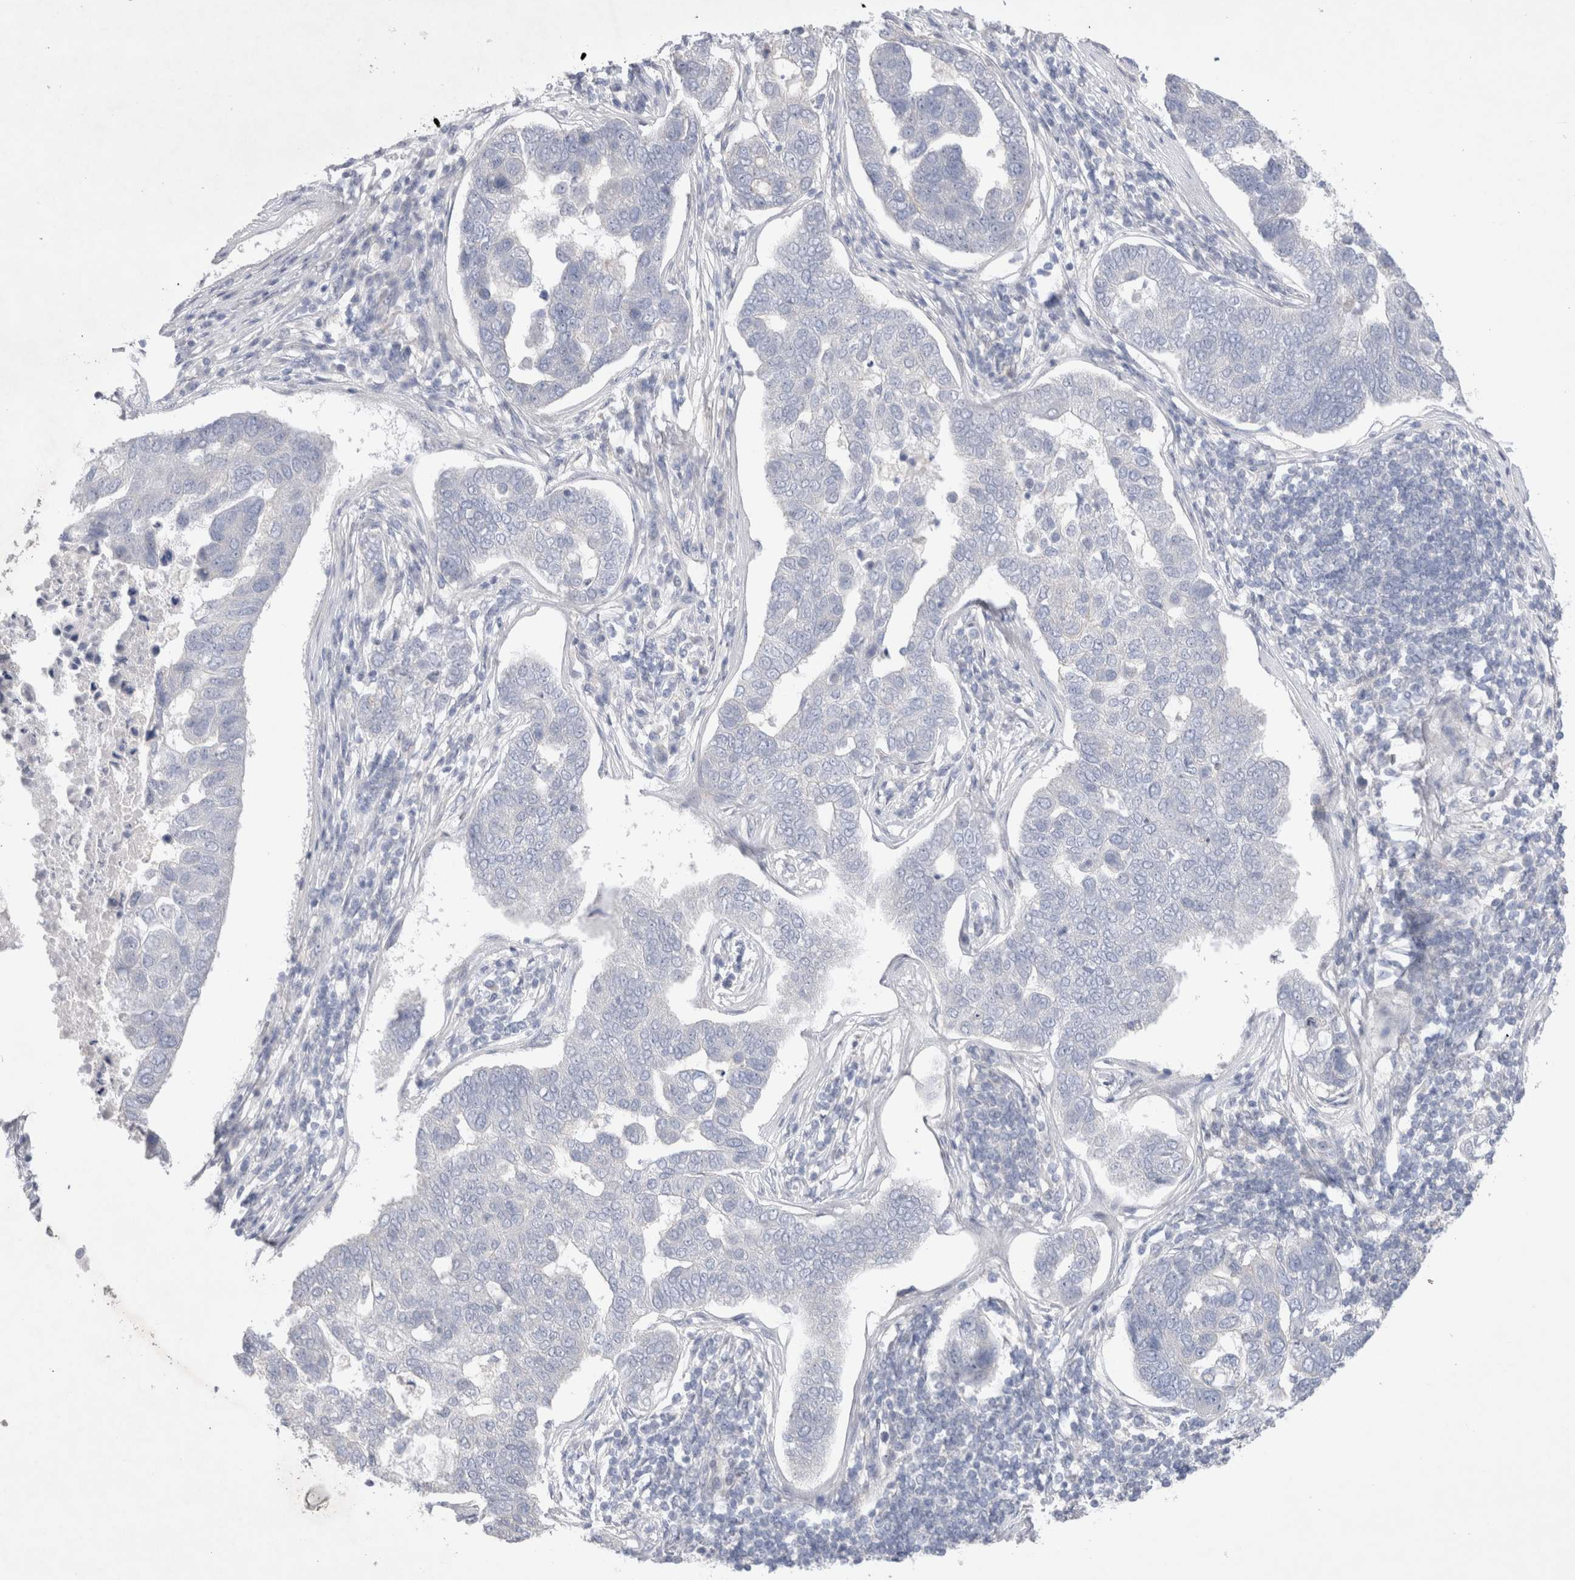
{"staining": {"intensity": "negative", "quantity": "none", "location": "none"}, "tissue": "pancreatic cancer", "cell_type": "Tumor cells", "image_type": "cancer", "snomed": [{"axis": "morphology", "description": "Adenocarcinoma, NOS"}, {"axis": "topography", "description": "Pancreas"}], "caption": "High power microscopy photomicrograph of an immunohistochemistry (IHC) photomicrograph of adenocarcinoma (pancreatic), revealing no significant positivity in tumor cells. (Brightfield microscopy of DAB (3,3'-diaminobenzidine) immunohistochemistry at high magnification).", "gene": "BICD2", "patient": {"sex": "female", "age": 61}}